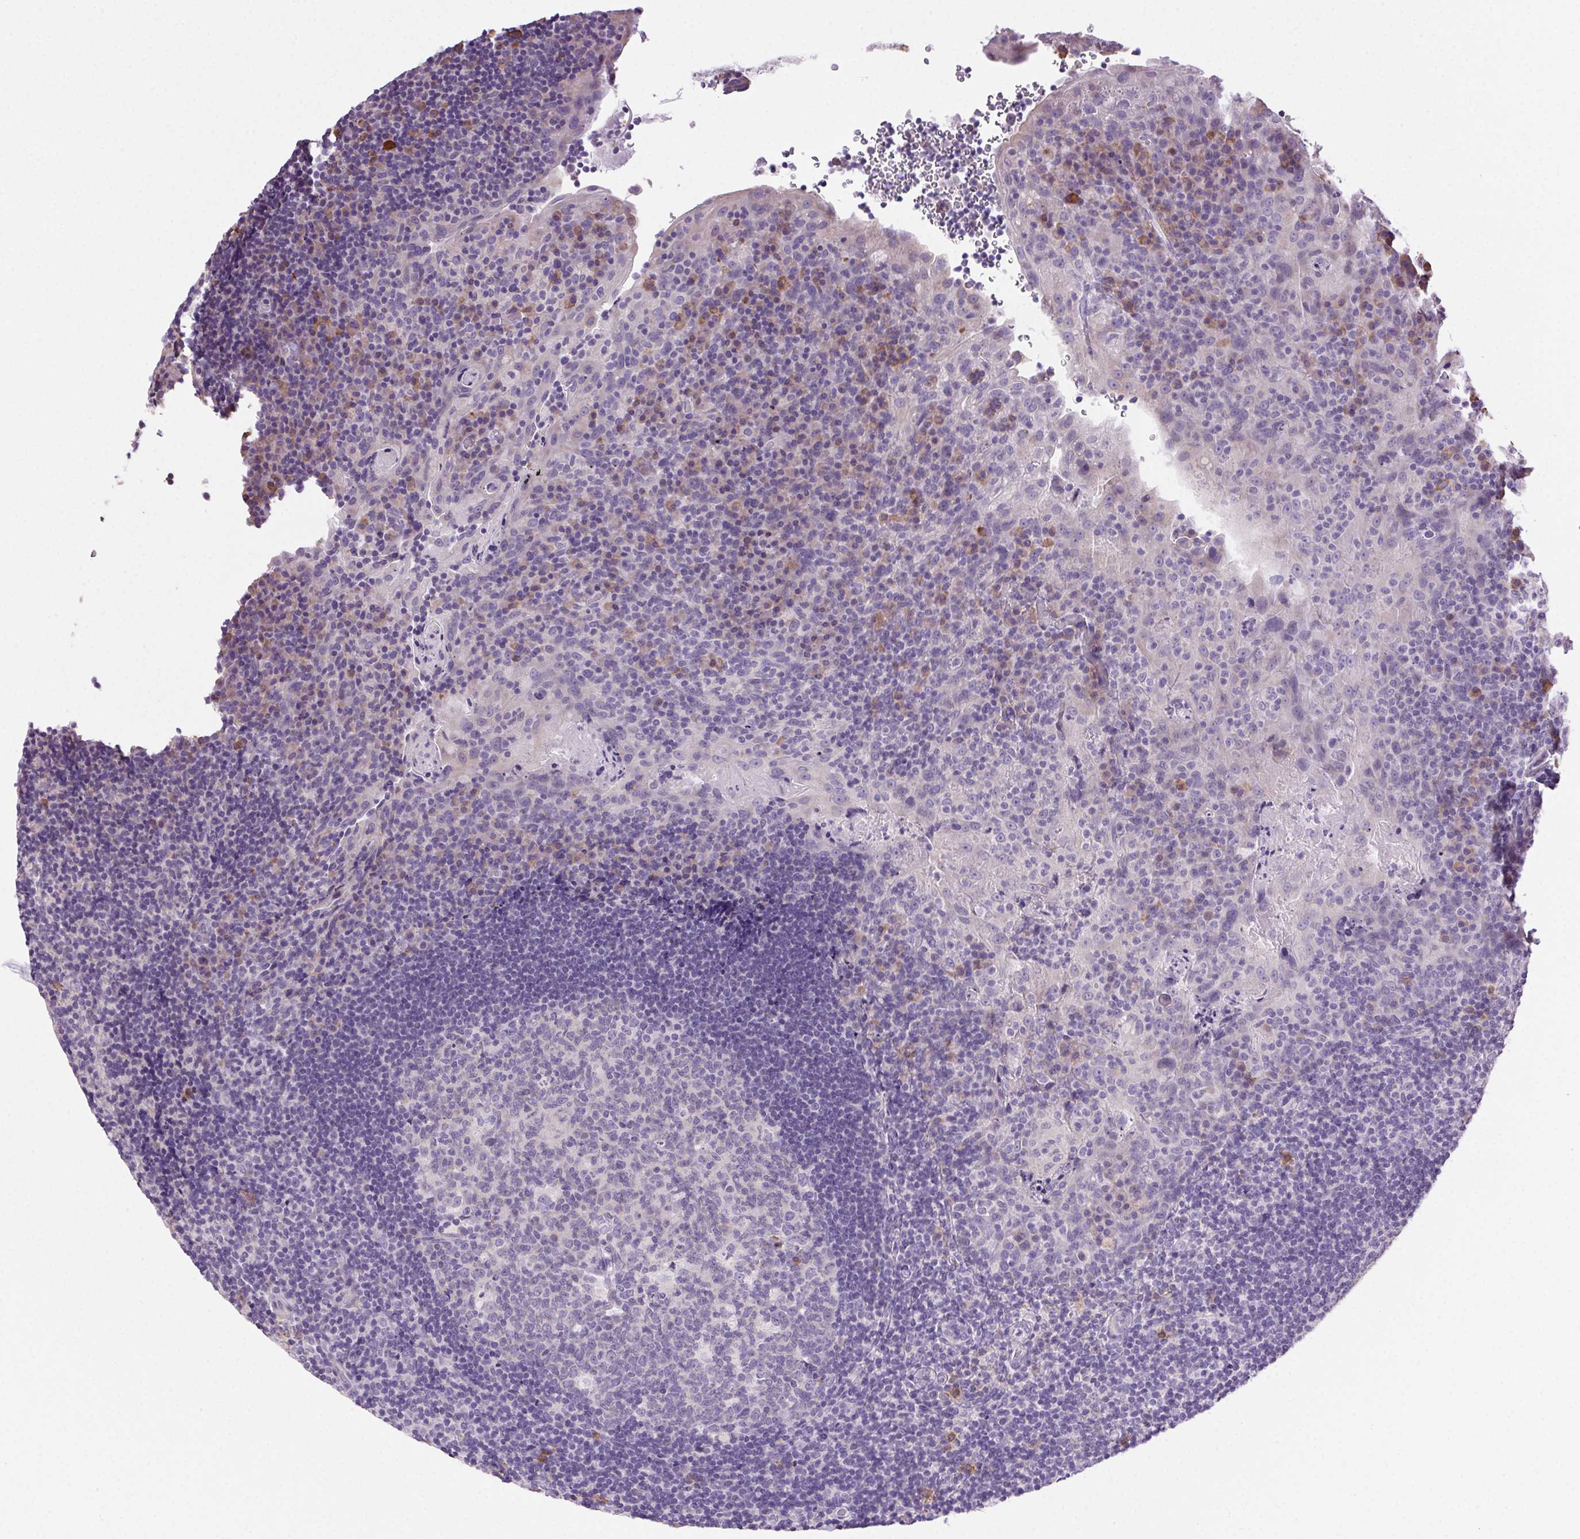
{"staining": {"intensity": "negative", "quantity": "none", "location": "none"}, "tissue": "tonsil", "cell_type": "Germinal center cells", "image_type": "normal", "snomed": [{"axis": "morphology", "description": "Normal tissue, NOS"}, {"axis": "topography", "description": "Tonsil"}], "caption": "Immunohistochemistry (IHC) histopathology image of normal human tonsil stained for a protein (brown), which exhibits no staining in germinal center cells.", "gene": "SNX31", "patient": {"sex": "male", "age": 17}}